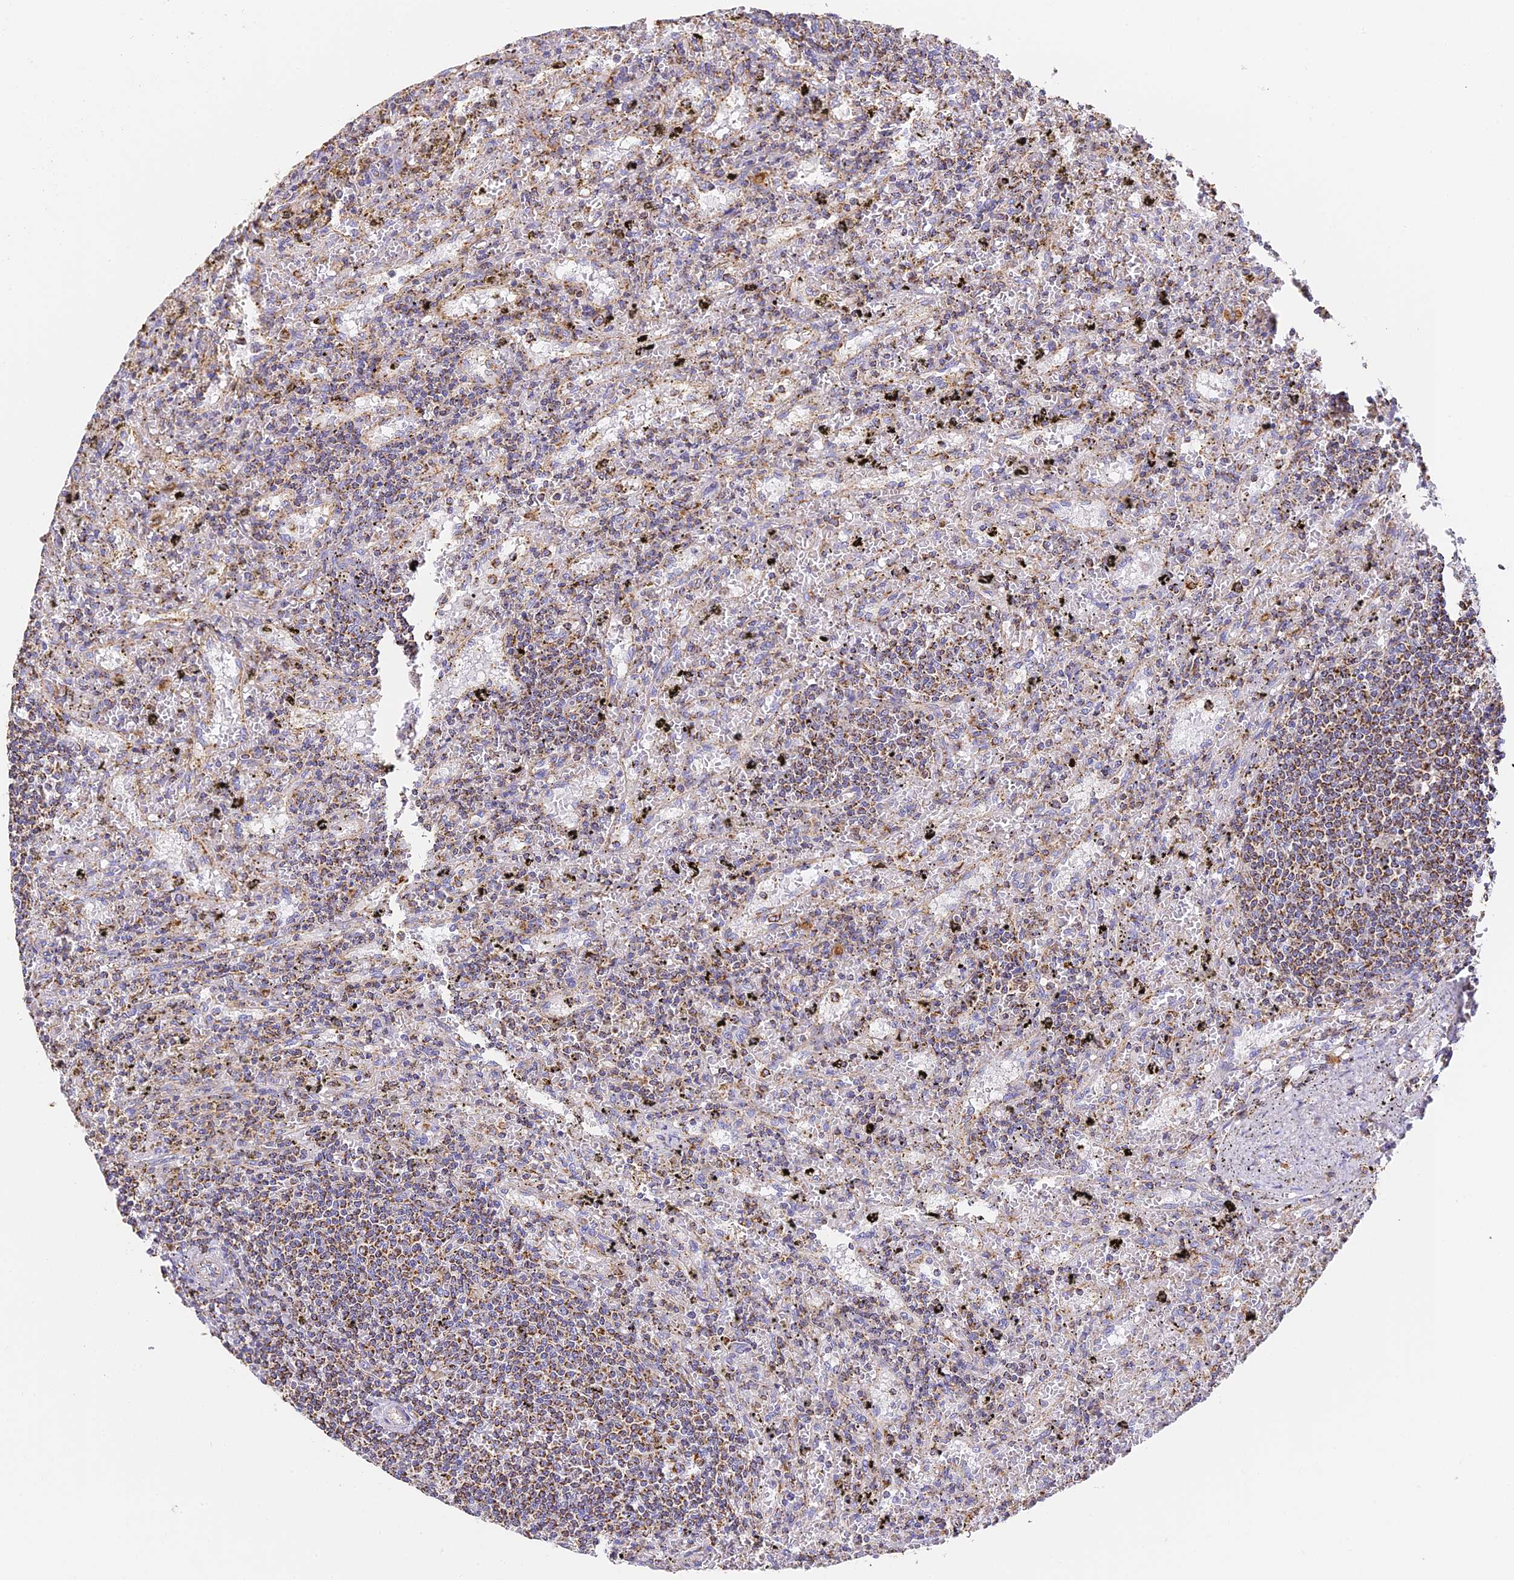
{"staining": {"intensity": "moderate", "quantity": "<25%", "location": "cytoplasmic/membranous"}, "tissue": "lymphoma", "cell_type": "Tumor cells", "image_type": "cancer", "snomed": [{"axis": "morphology", "description": "Malignant lymphoma, non-Hodgkin's type, Low grade"}, {"axis": "topography", "description": "Spleen"}], "caption": "The immunohistochemical stain shows moderate cytoplasmic/membranous expression in tumor cells of low-grade malignant lymphoma, non-Hodgkin's type tissue. (DAB = brown stain, brightfield microscopy at high magnification).", "gene": "COX6C", "patient": {"sex": "male", "age": 76}}